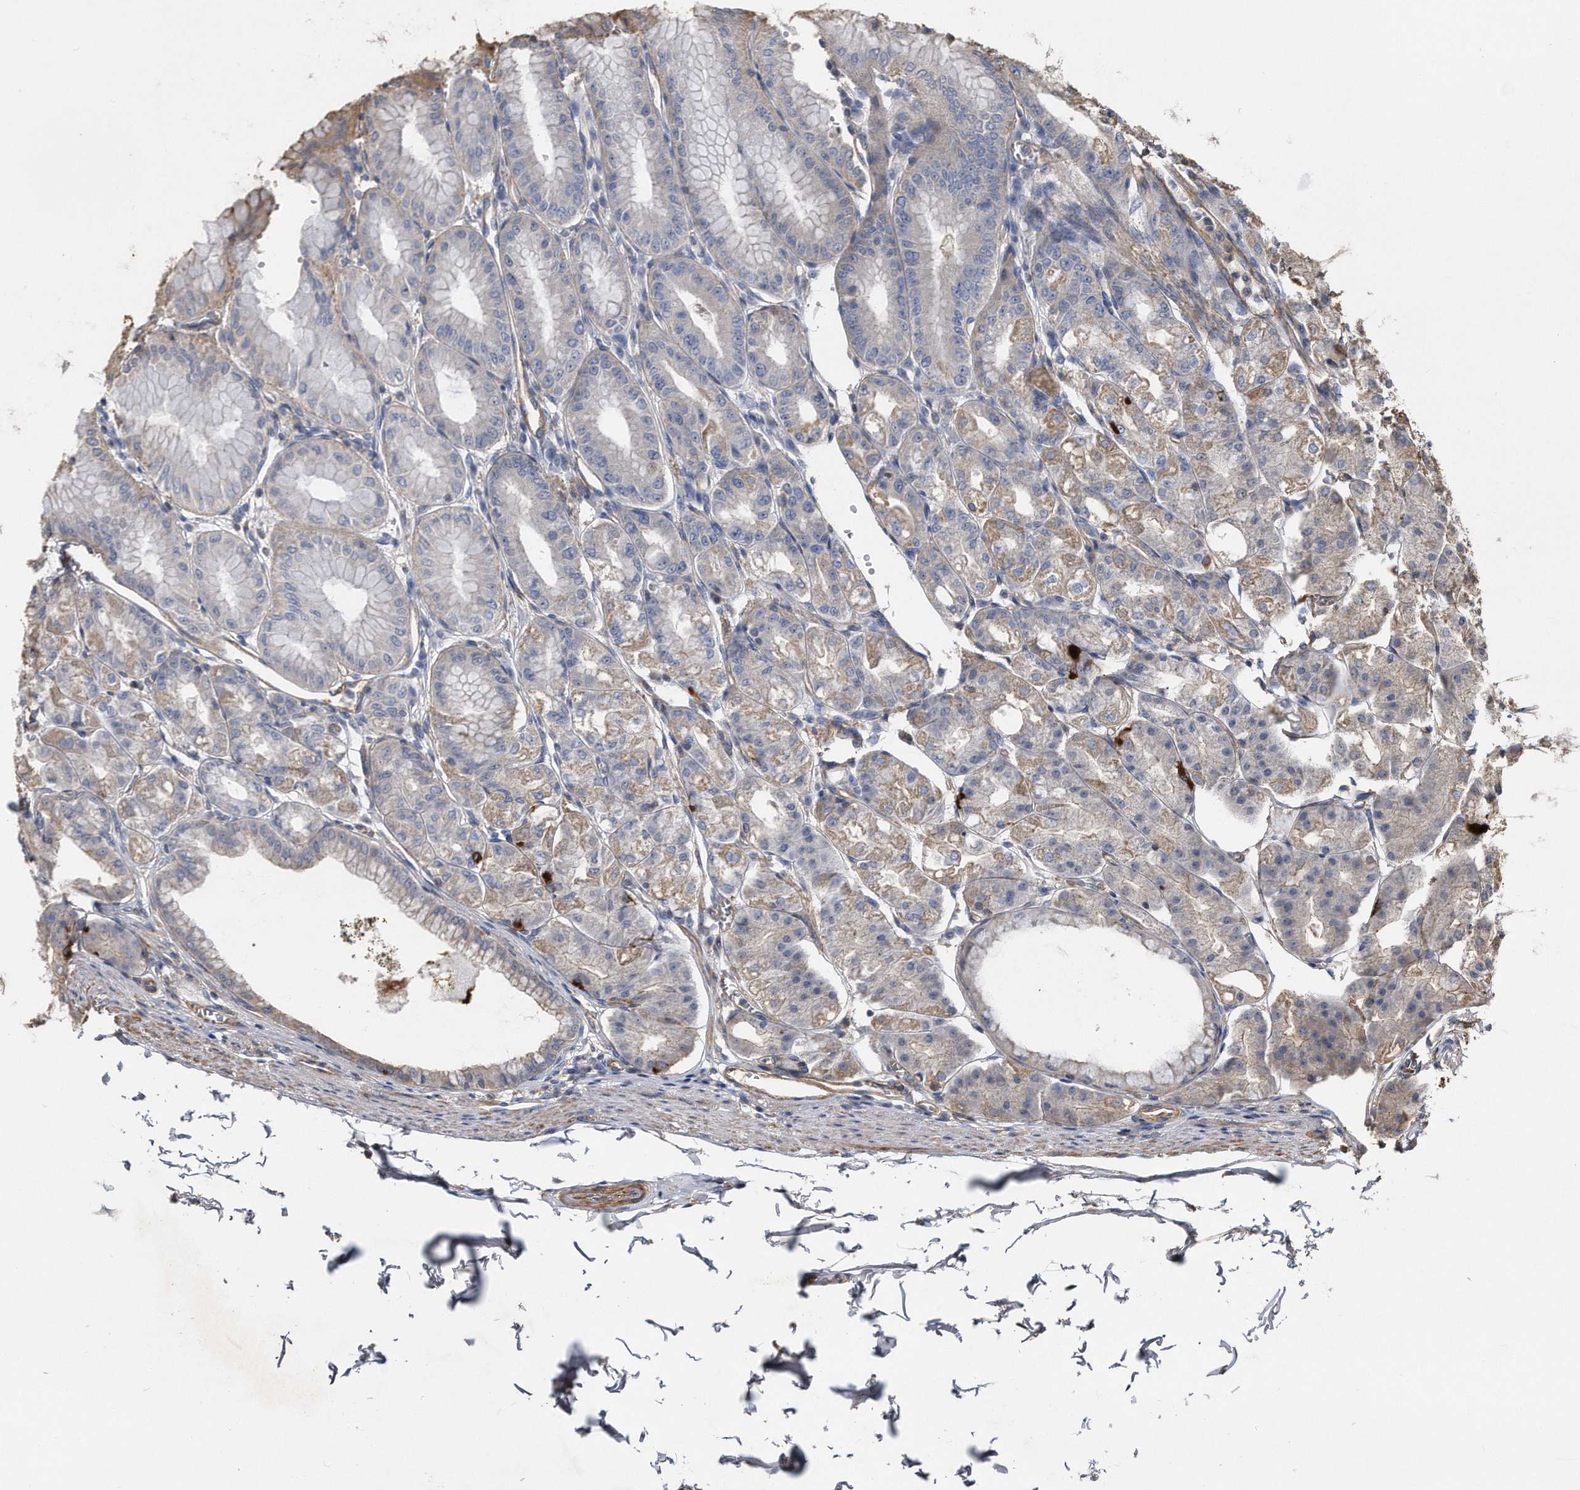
{"staining": {"intensity": "weak", "quantity": "<25%", "location": "cytoplasmic/membranous"}, "tissue": "stomach", "cell_type": "Glandular cells", "image_type": "normal", "snomed": [{"axis": "morphology", "description": "Normal tissue, NOS"}, {"axis": "topography", "description": "Stomach, lower"}], "caption": "Protein analysis of unremarkable stomach displays no significant expression in glandular cells. The staining was performed using DAB to visualize the protein expression in brown, while the nuclei were stained in blue with hematoxylin (Magnification: 20x).", "gene": "KCND3", "patient": {"sex": "male", "age": 71}}